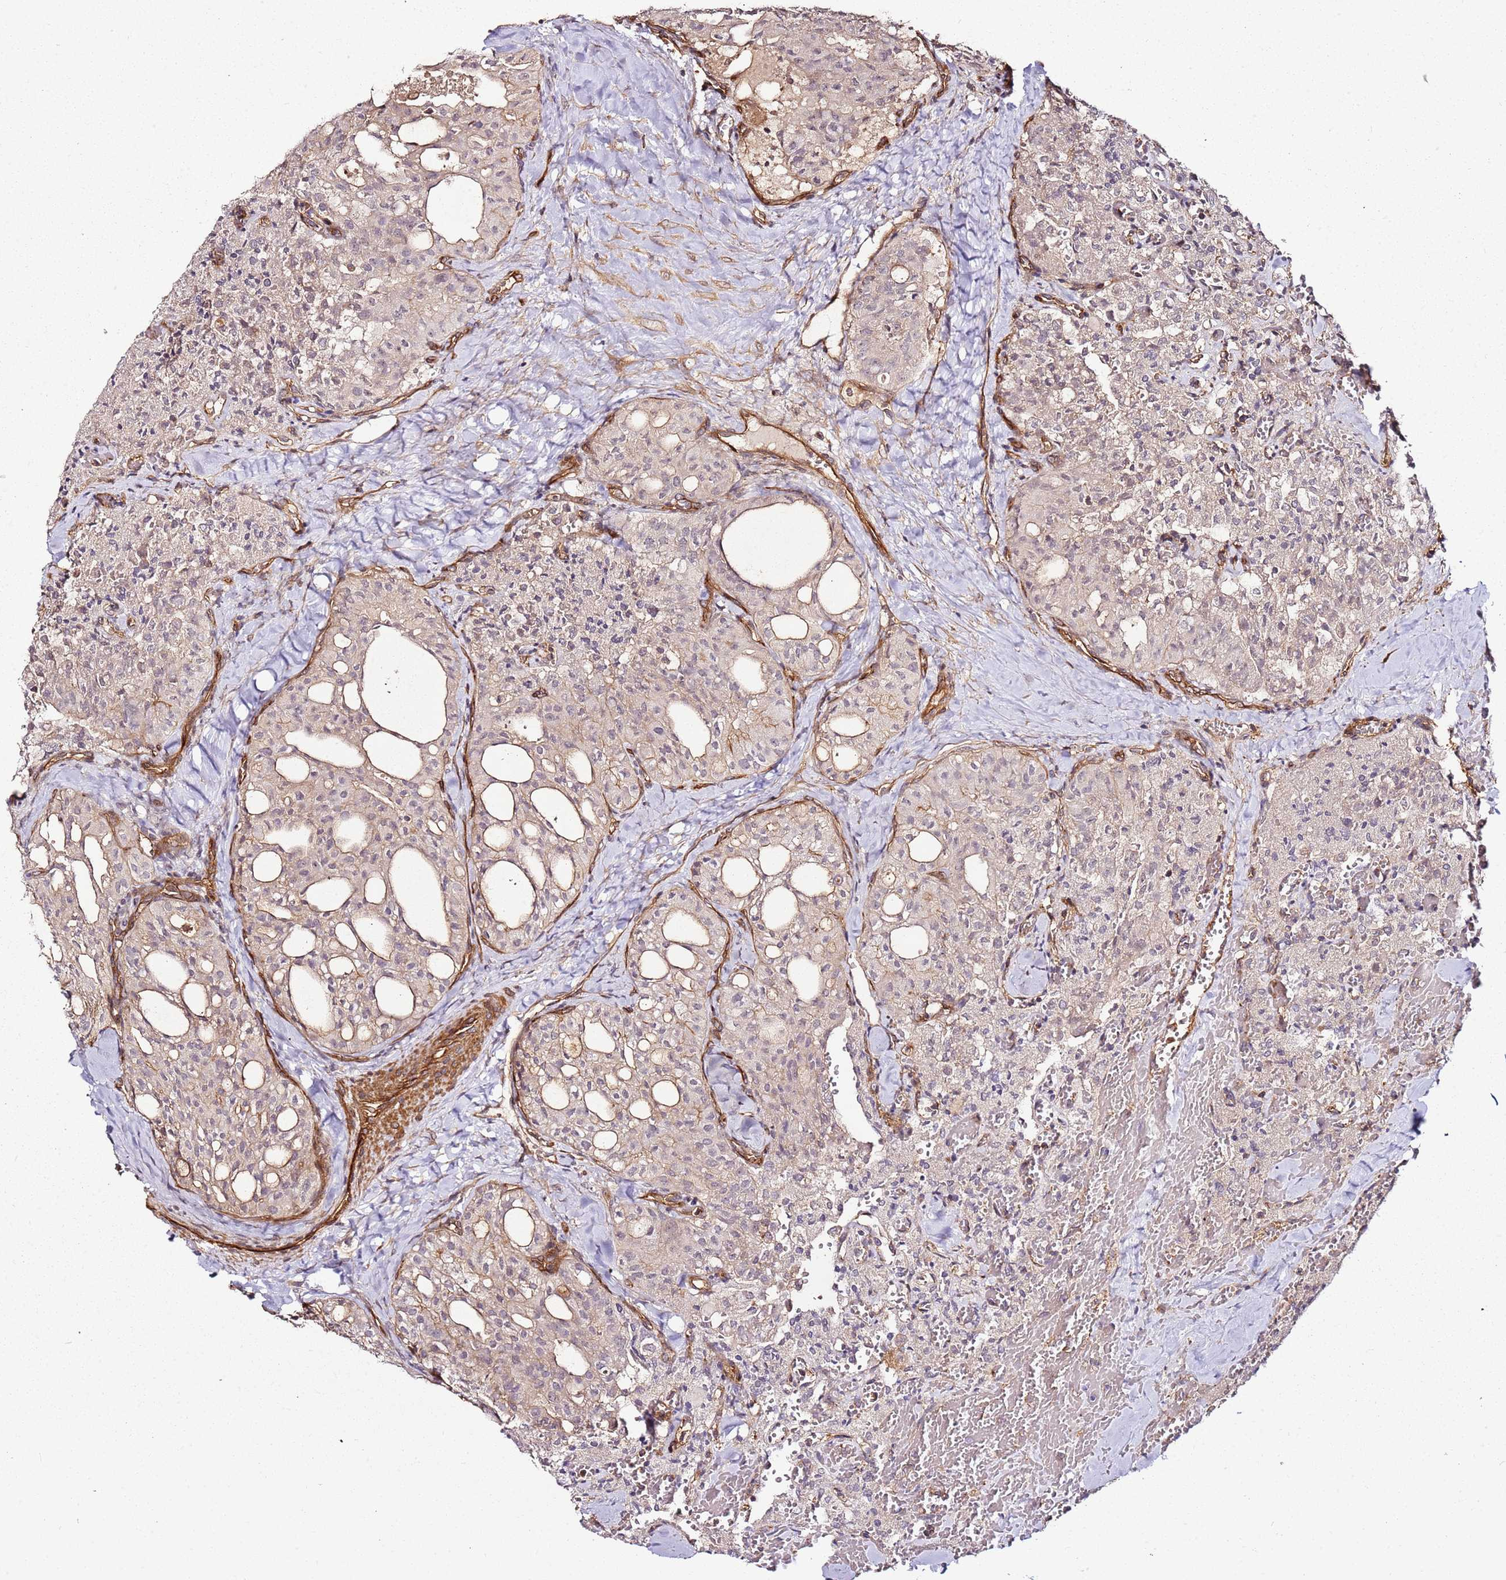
{"staining": {"intensity": "negative", "quantity": "none", "location": "none"}, "tissue": "thyroid cancer", "cell_type": "Tumor cells", "image_type": "cancer", "snomed": [{"axis": "morphology", "description": "Follicular adenoma carcinoma, NOS"}, {"axis": "topography", "description": "Thyroid gland"}], "caption": "Immunohistochemistry (IHC) photomicrograph of neoplastic tissue: human follicular adenoma carcinoma (thyroid) stained with DAB (3,3'-diaminobenzidine) exhibits no significant protein staining in tumor cells. (DAB (3,3'-diaminobenzidine) immunohistochemistry (IHC) with hematoxylin counter stain).", "gene": "CCNYL1", "patient": {"sex": "male", "age": 75}}